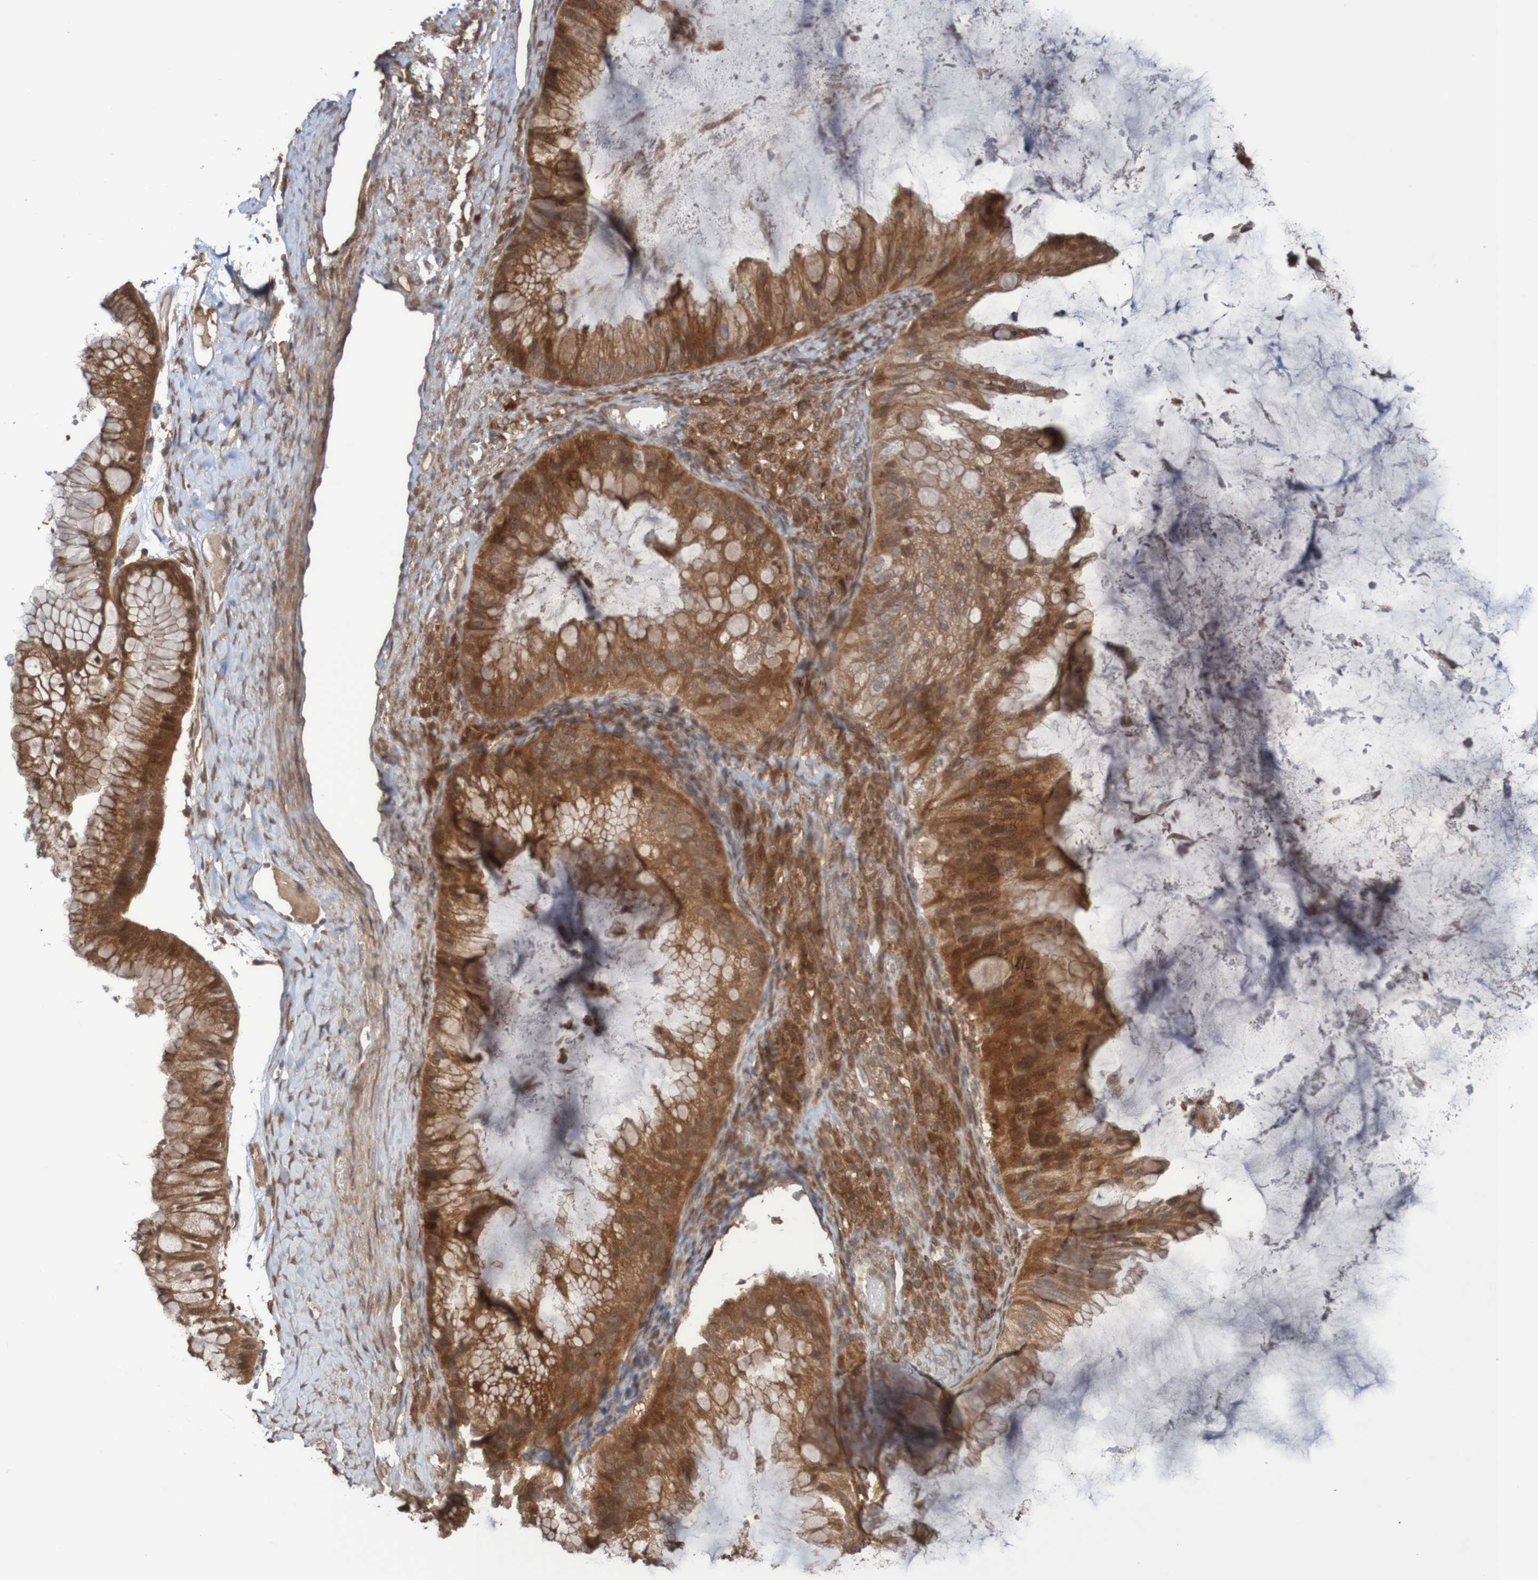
{"staining": {"intensity": "moderate", "quantity": ">75%", "location": "cytoplasmic/membranous,nuclear"}, "tissue": "ovarian cancer", "cell_type": "Tumor cells", "image_type": "cancer", "snomed": [{"axis": "morphology", "description": "Cystadenocarcinoma, mucinous, NOS"}, {"axis": "topography", "description": "Ovary"}], "caption": "Moderate cytoplasmic/membranous and nuclear staining is identified in approximately >75% of tumor cells in mucinous cystadenocarcinoma (ovarian). (IHC, brightfield microscopy, high magnification).", "gene": "PHPT1", "patient": {"sex": "female", "age": 61}}